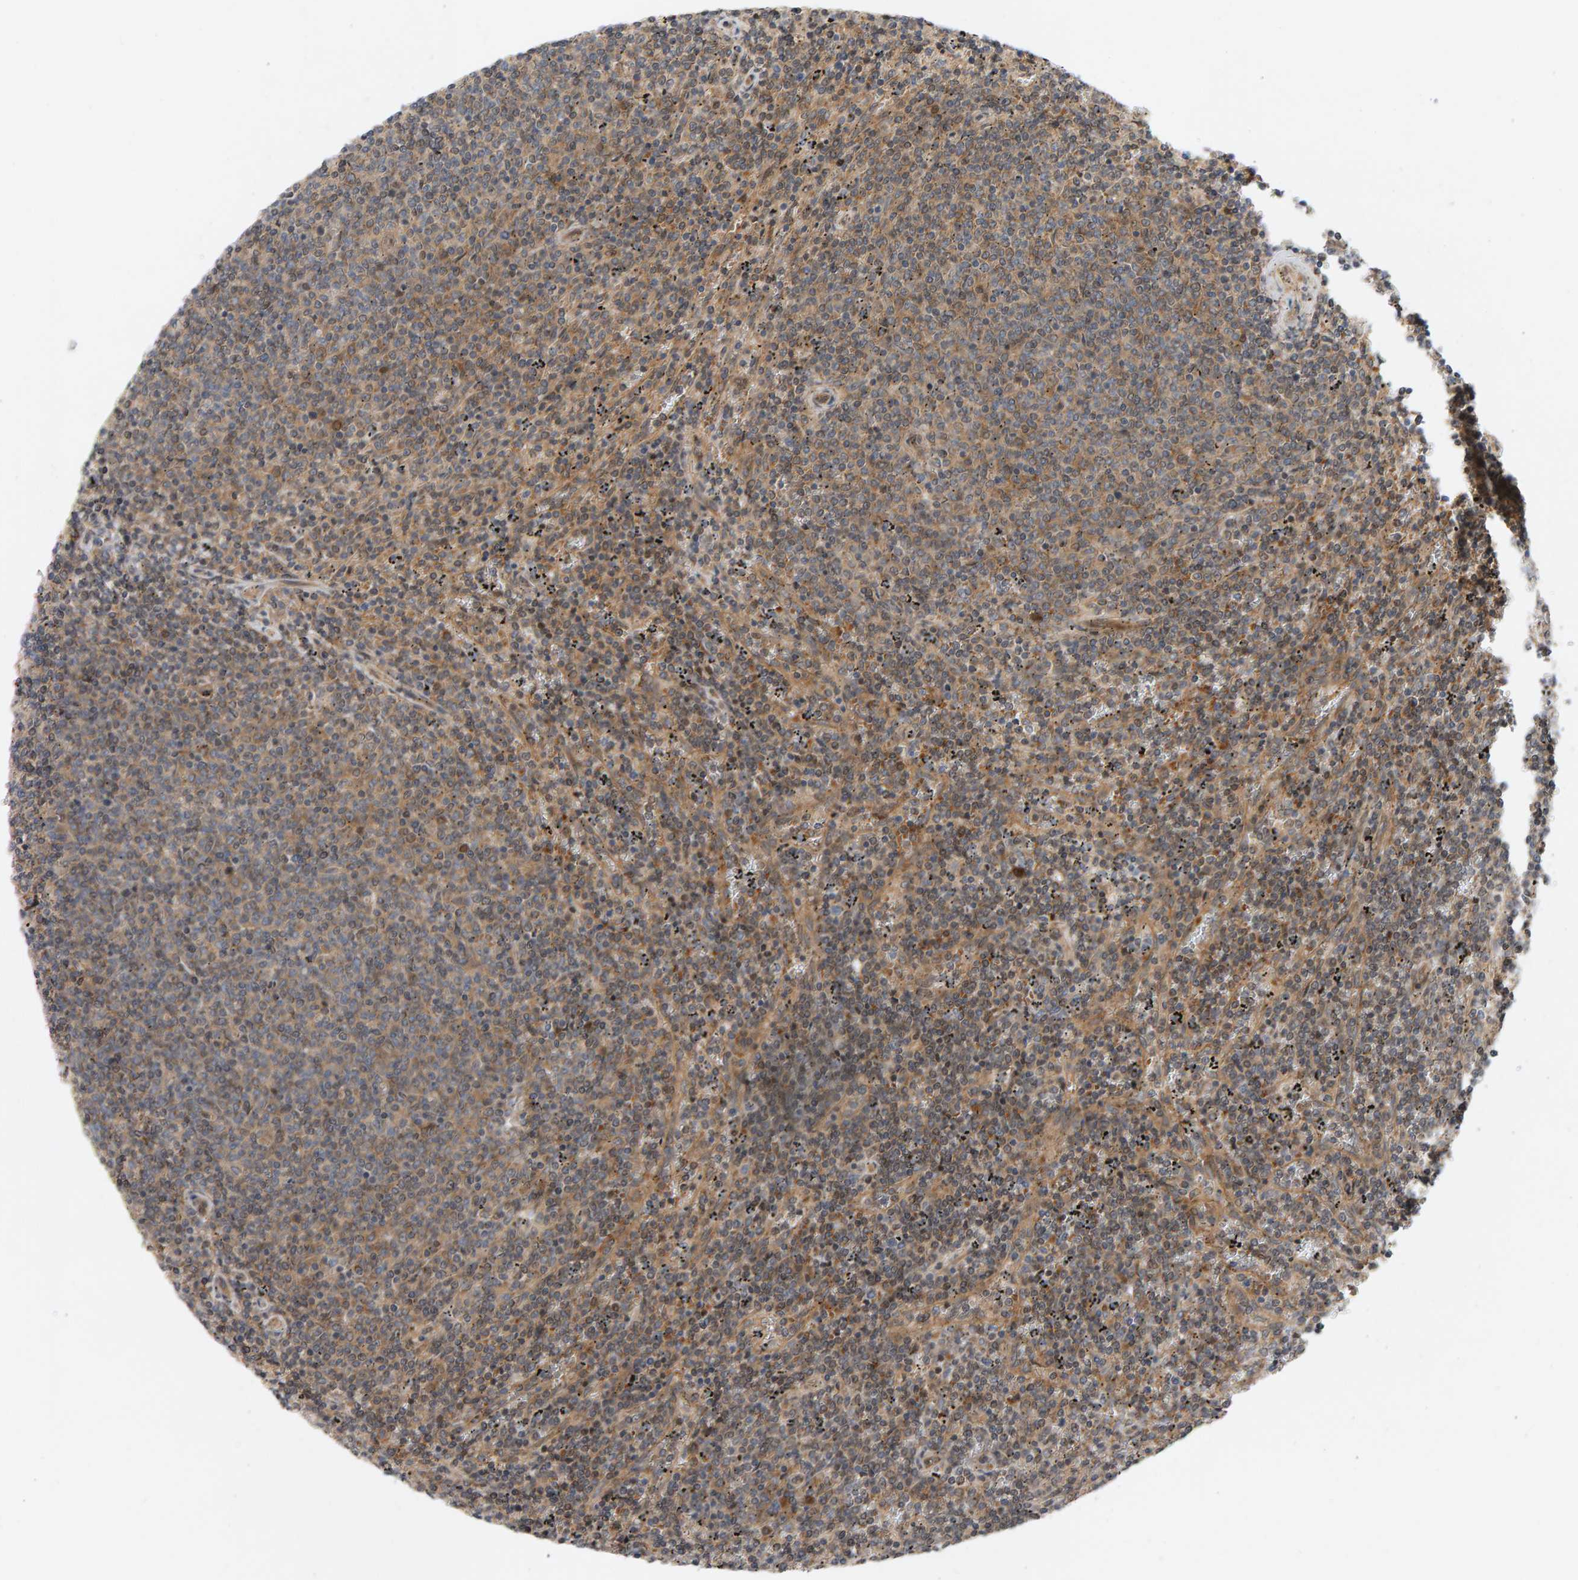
{"staining": {"intensity": "weak", "quantity": ">75%", "location": "cytoplasmic/membranous"}, "tissue": "lymphoma", "cell_type": "Tumor cells", "image_type": "cancer", "snomed": [{"axis": "morphology", "description": "Malignant lymphoma, non-Hodgkin's type, Low grade"}, {"axis": "topography", "description": "Spleen"}], "caption": "Weak cytoplasmic/membranous positivity for a protein is appreciated in approximately >75% of tumor cells of lymphoma using immunohistochemistry (IHC).", "gene": "BAHCC1", "patient": {"sex": "female", "age": 50}}